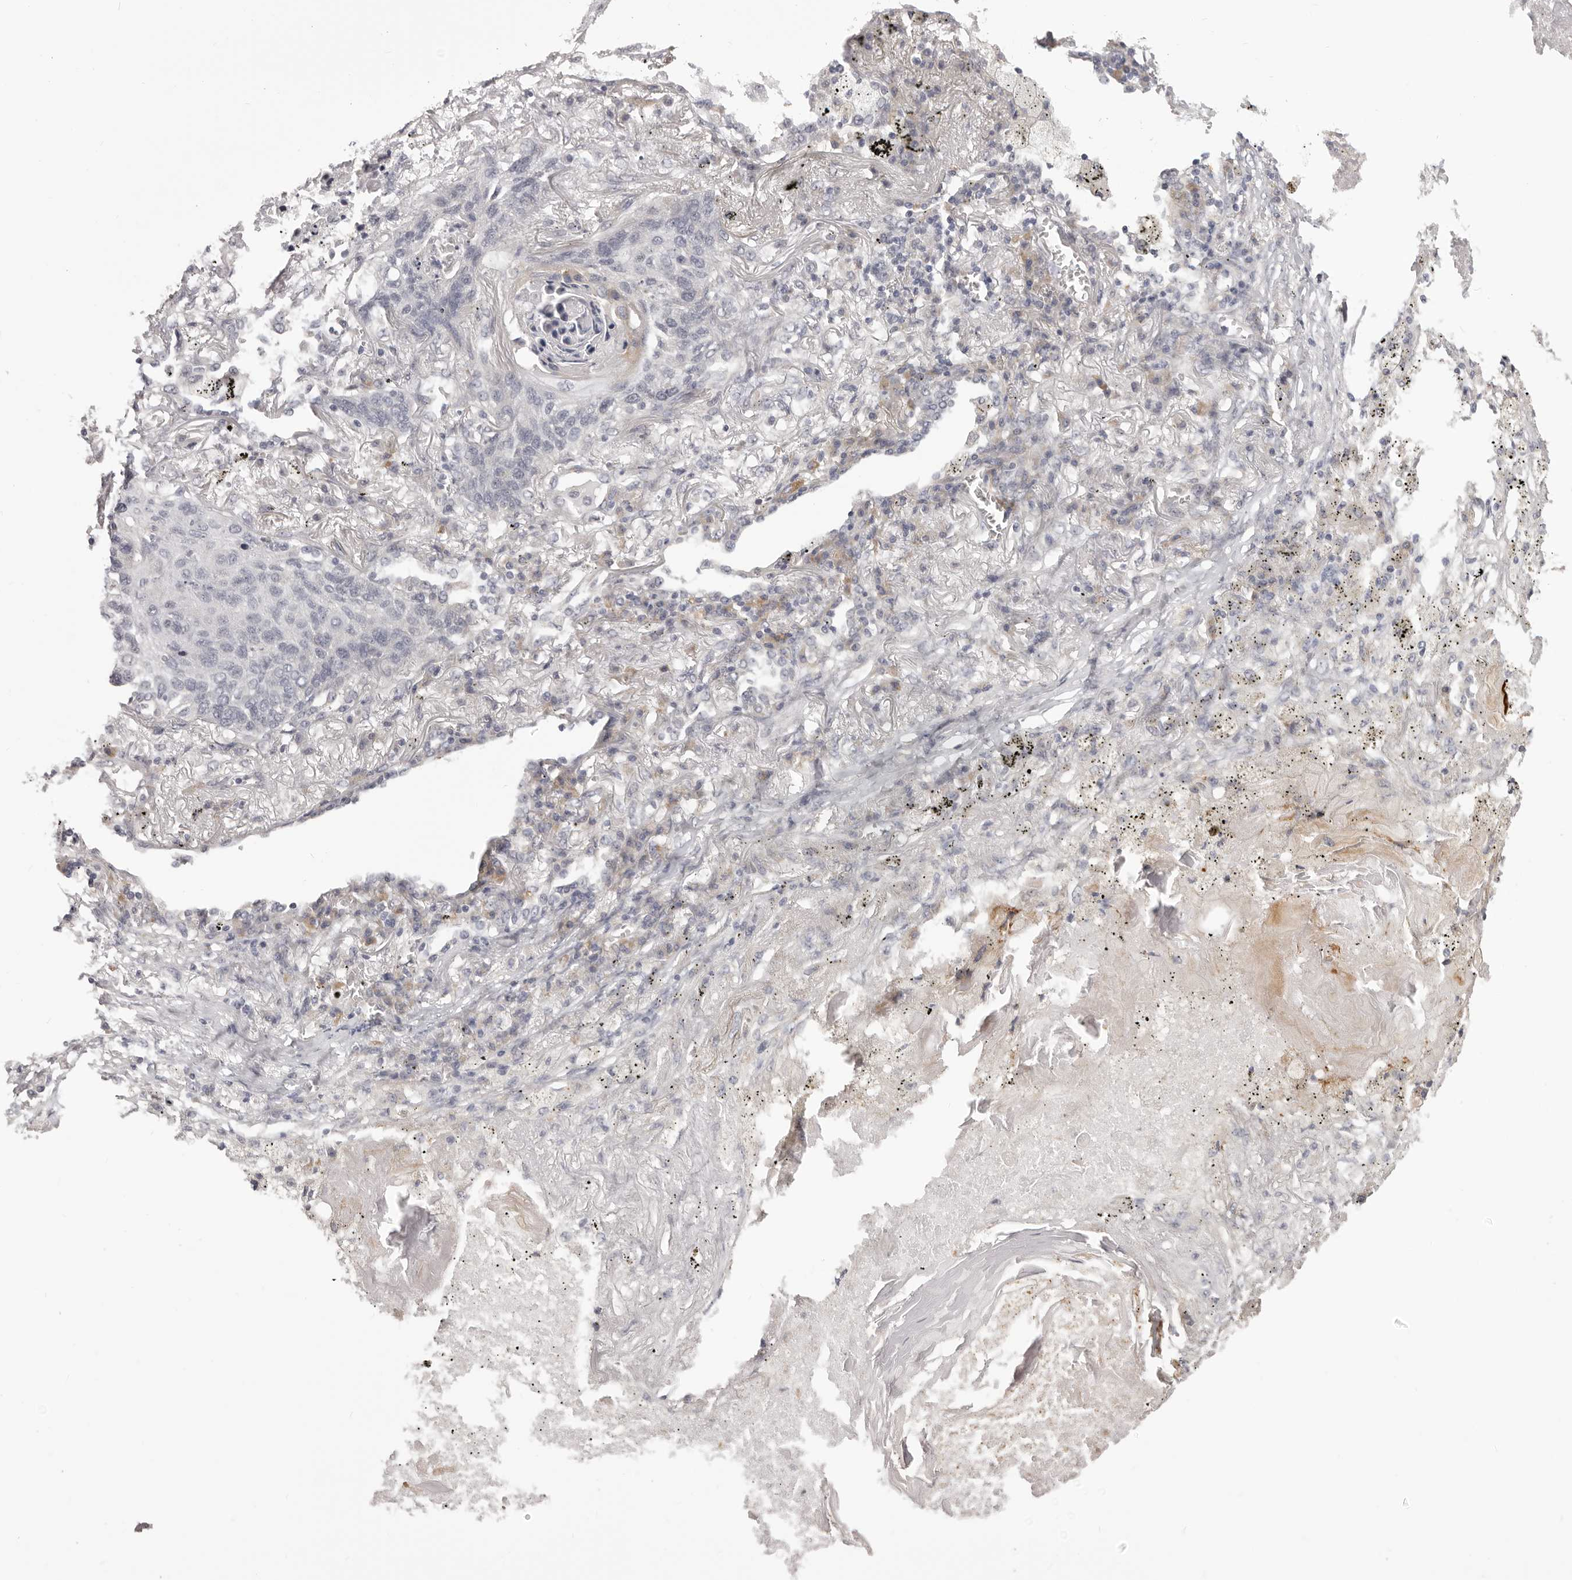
{"staining": {"intensity": "negative", "quantity": "none", "location": "none"}, "tissue": "lung cancer", "cell_type": "Tumor cells", "image_type": "cancer", "snomed": [{"axis": "morphology", "description": "Squamous cell carcinoma, NOS"}, {"axis": "topography", "description": "Lung"}], "caption": "Immunohistochemistry of lung cancer (squamous cell carcinoma) exhibits no expression in tumor cells.", "gene": "OTUD3", "patient": {"sex": "female", "age": 63}}